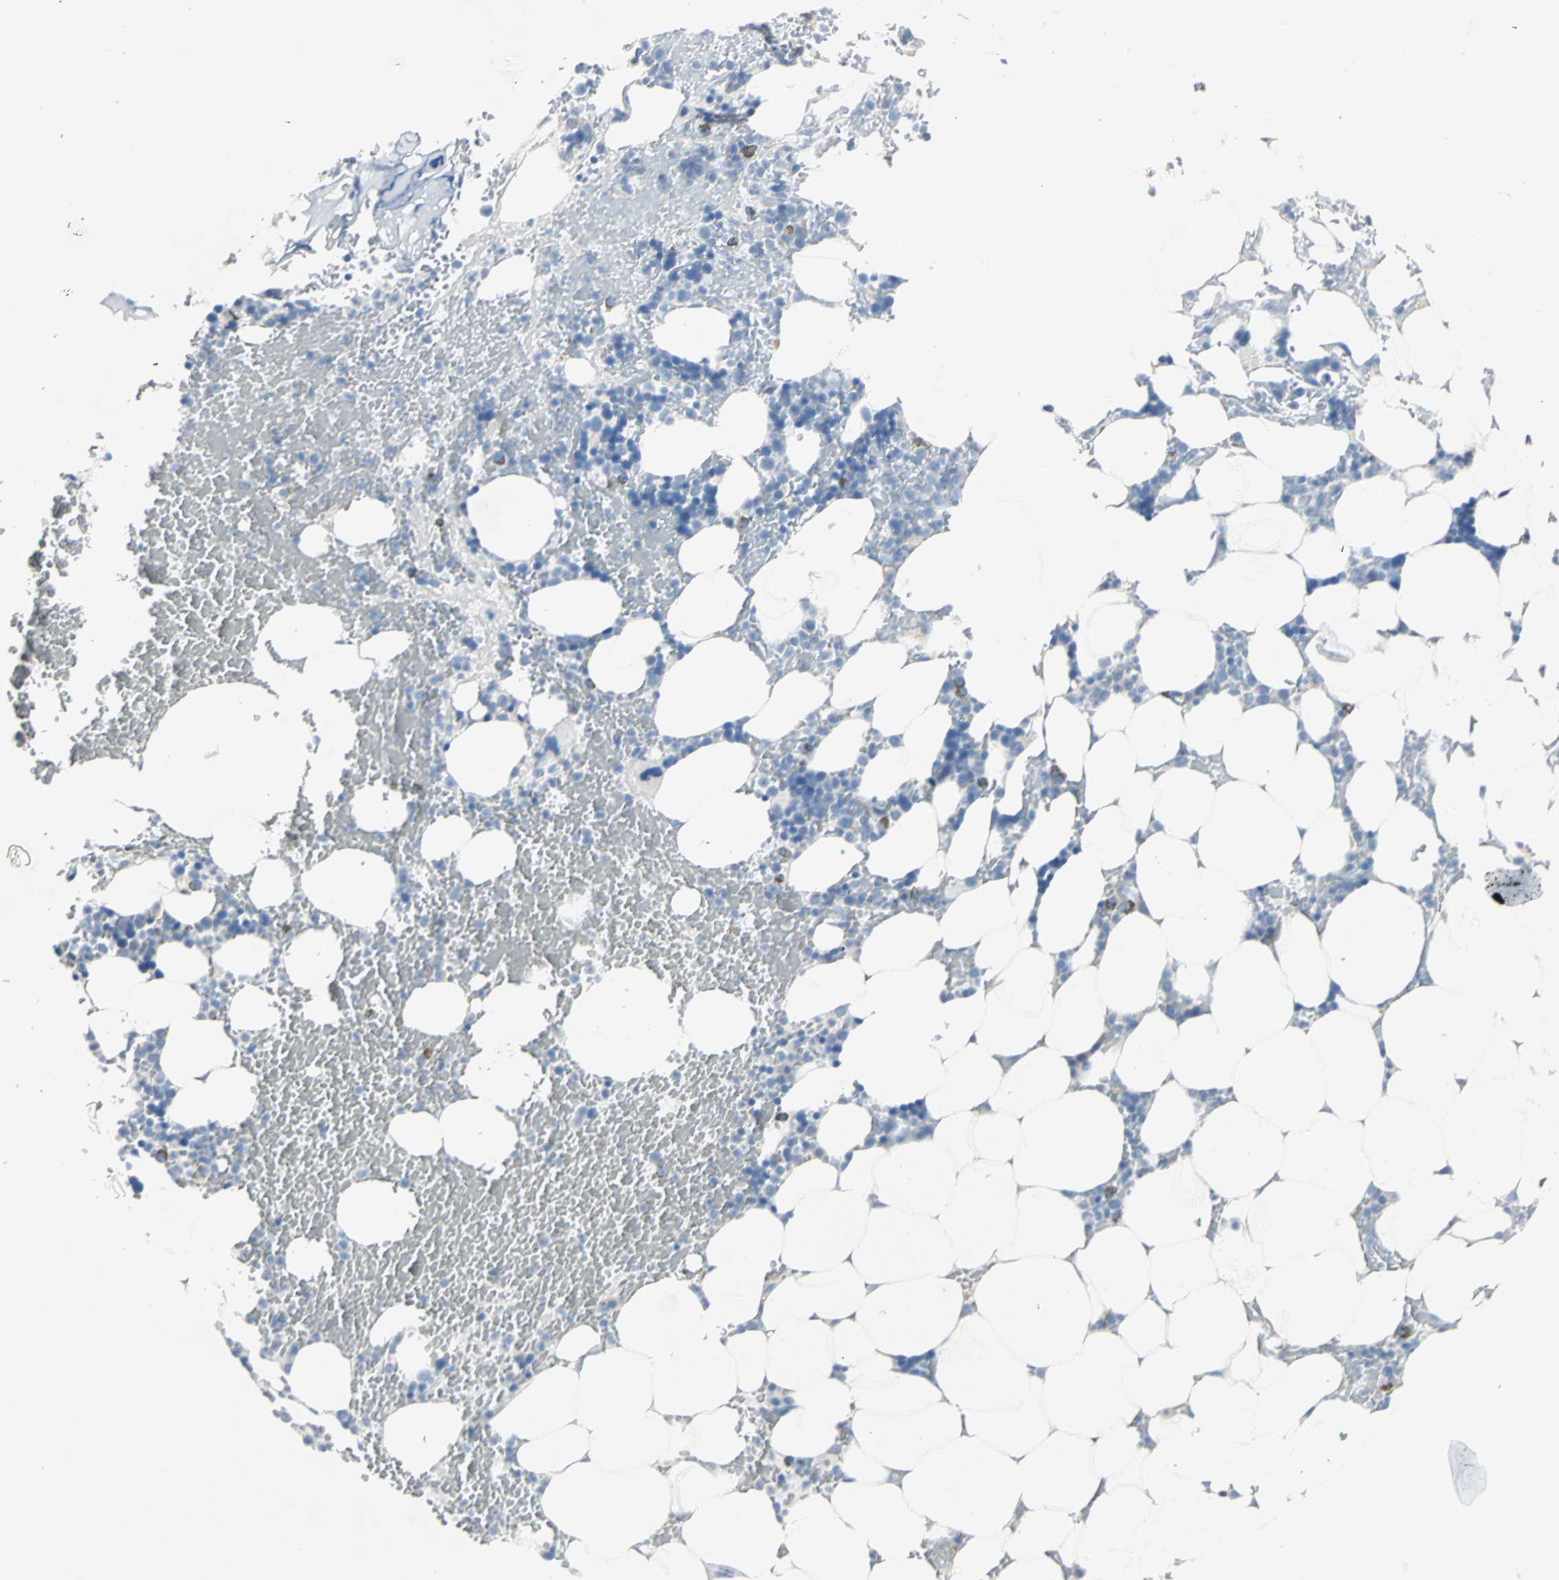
{"staining": {"intensity": "strong", "quantity": "<25%", "location": "cytoplasmic/membranous"}, "tissue": "bone marrow", "cell_type": "Hematopoietic cells", "image_type": "normal", "snomed": [{"axis": "morphology", "description": "Normal tissue, NOS"}, {"axis": "topography", "description": "Bone marrow"}], "caption": "Protein staining demonstrates strong cytoplasmic/membranous expression in approximately <25% of hematopoietic cells in unremarkable bone marrow. Using DAB (3,3'-diaminobenzidine) (brown) and hematoxylin (blue) stains, captured at high magnification using brightfield microscopy.", "gene": "B3GNT2", "patient": {"sex": "female", "age": 73}}